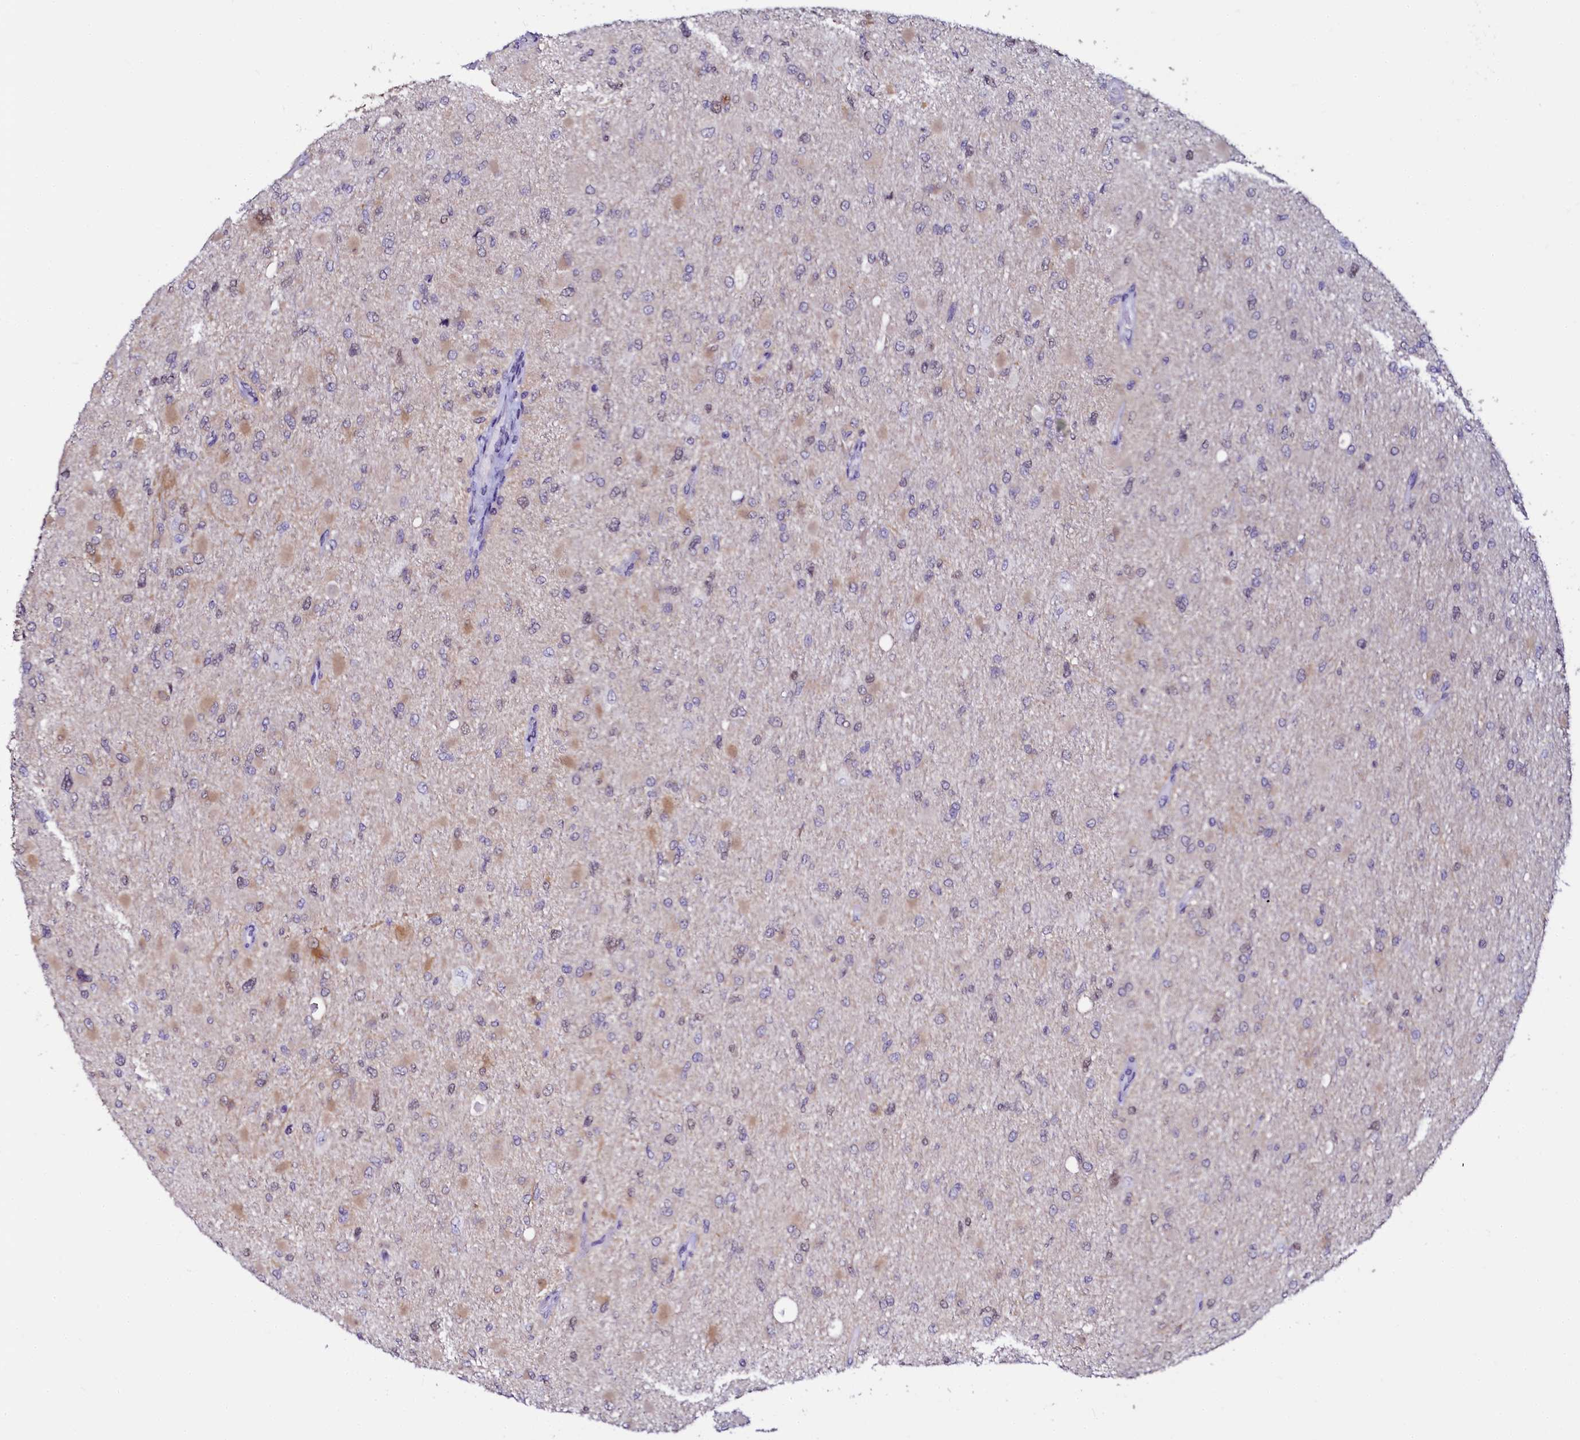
{"staining": {"intensity": "weak", "quantity": "25%-75%", "location": "cytoplasmic/membranous"}, "tissue": "glioma", "cell_type": "Tumor cells", "image_type": "cancer", "snomed": [{"axis": "morphology", "description": "Glioma, malignant, High grade"}, {"axis": "topography", "description": "Cerebral cortex"}], "caption": "IHC (DAB (3,3'-diaminobenzidine)) staining of human glioma displays weak cytoplasmic/membranous protein positivity in about 25%-75% of tumor cells. (DAB (3,3'-diaminobenzidine) IHC, brown staining for protein, blue staining for nuclei).", "gene": "SORD", "patient": {"sex": "female", "age": 36}}